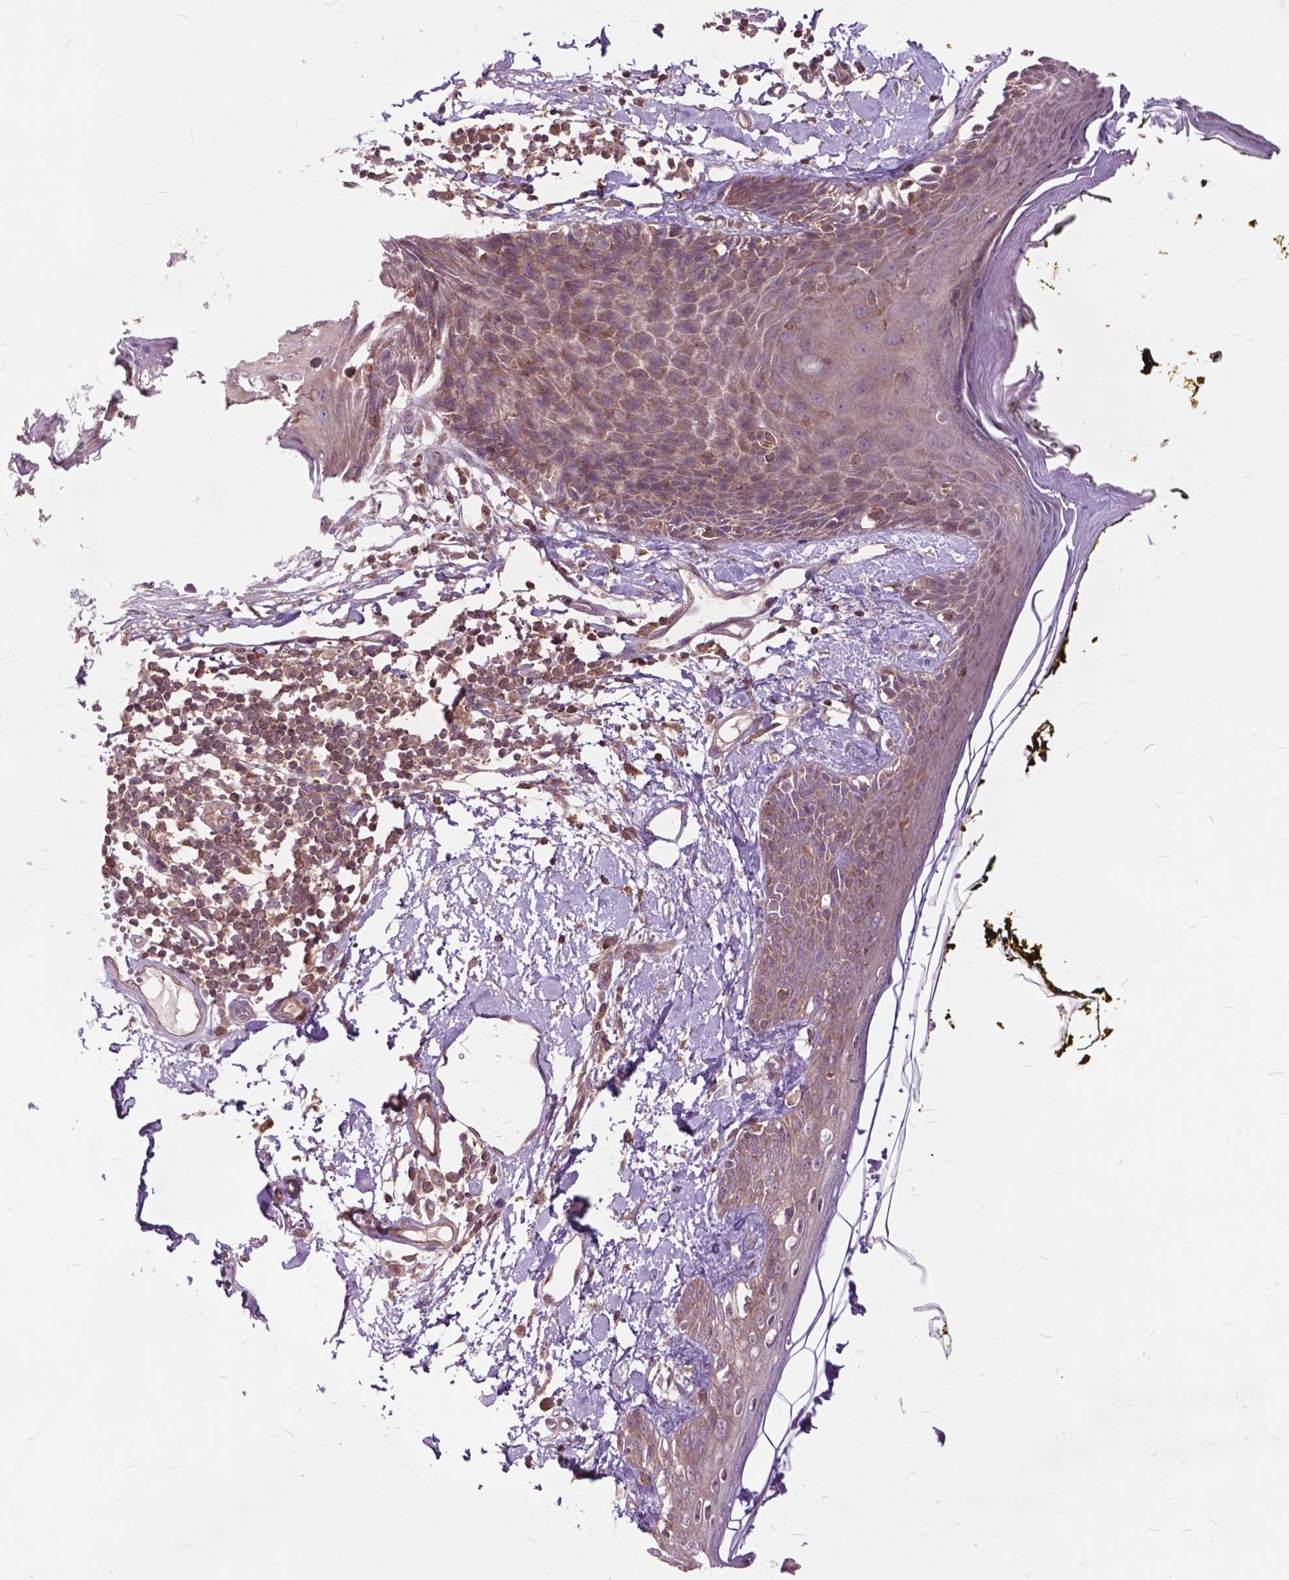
{"staining": {"intensity": "moderate", "quantity": ">75%", "location": "cytoplasmic/membranous"}, "tissue": "skin", "cell_type": "Fibroblasts", "image_type": "normal", "snomed": [{"axis": "morphology", "description": "Normal tissue, NOS"}, {"axis": "topography", "description": "Skin"}], "caption": "Fibroblasts display medium levels of moderate cytoplasmic/membranous expression in about >75% of cells in benign human skin. (Brightfield microscopy of DAB IHC at high magnification).", "gene": "ARAF", "patient": {"sex": "male", "age": 76}}